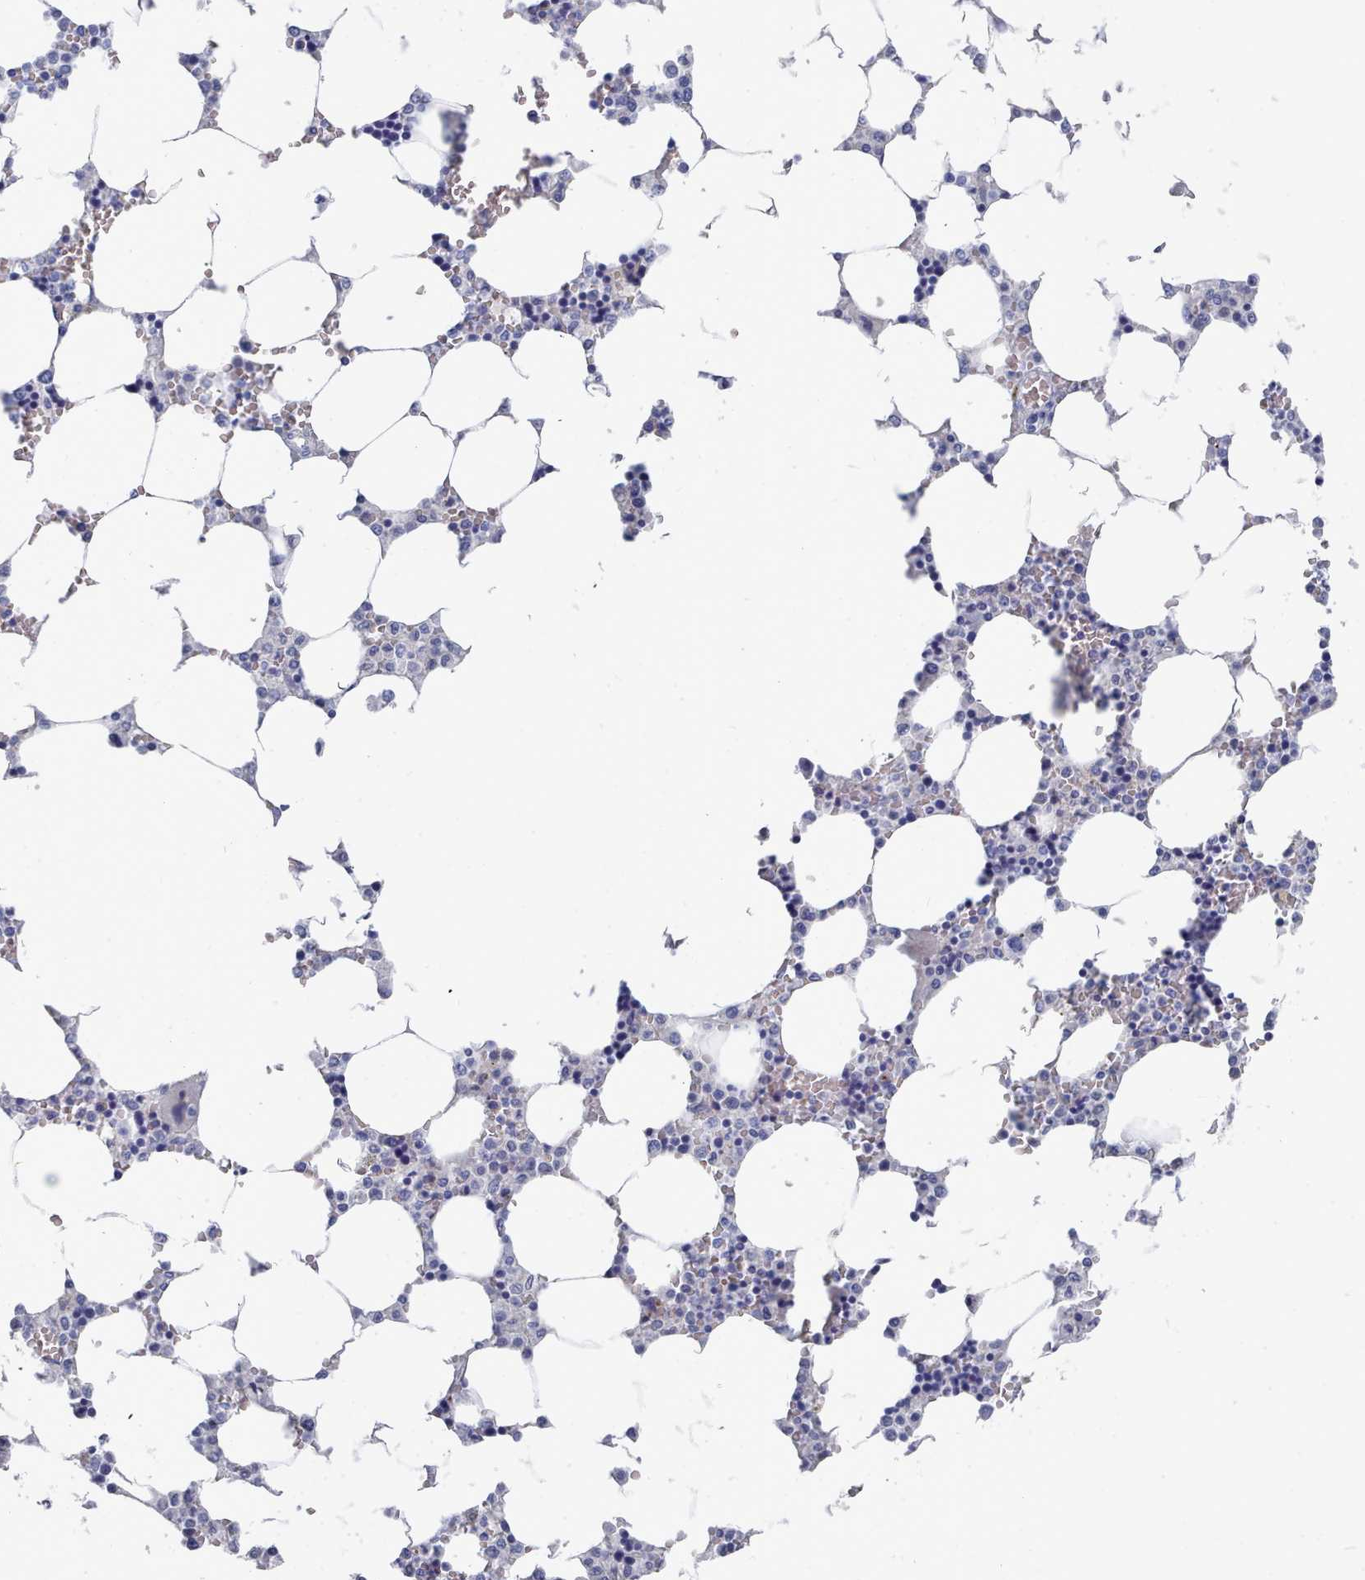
{"staining": {"intensity": "negative", "quantity": "none", "location": "none"}, "tissue": "bone marrow", "cell_type": "Hematopoietic cells", "image_type": "normal", "snomed": [{"axis": "morphology", "description": "Normal tissue, NOS"}, {"axis": "topography", "description": "Bone marrow"}], "caption": "DAB immunohistochemical staining of benign bone marrow exhibits no significant expression in hematopoietic cells. (DAB (3,3'-diaminobenzidine) immunohistochemistry with hematoxylin counter stain).", "gene": "ENSG00000285188", "patient": {"sex": "male", "age": 64}}